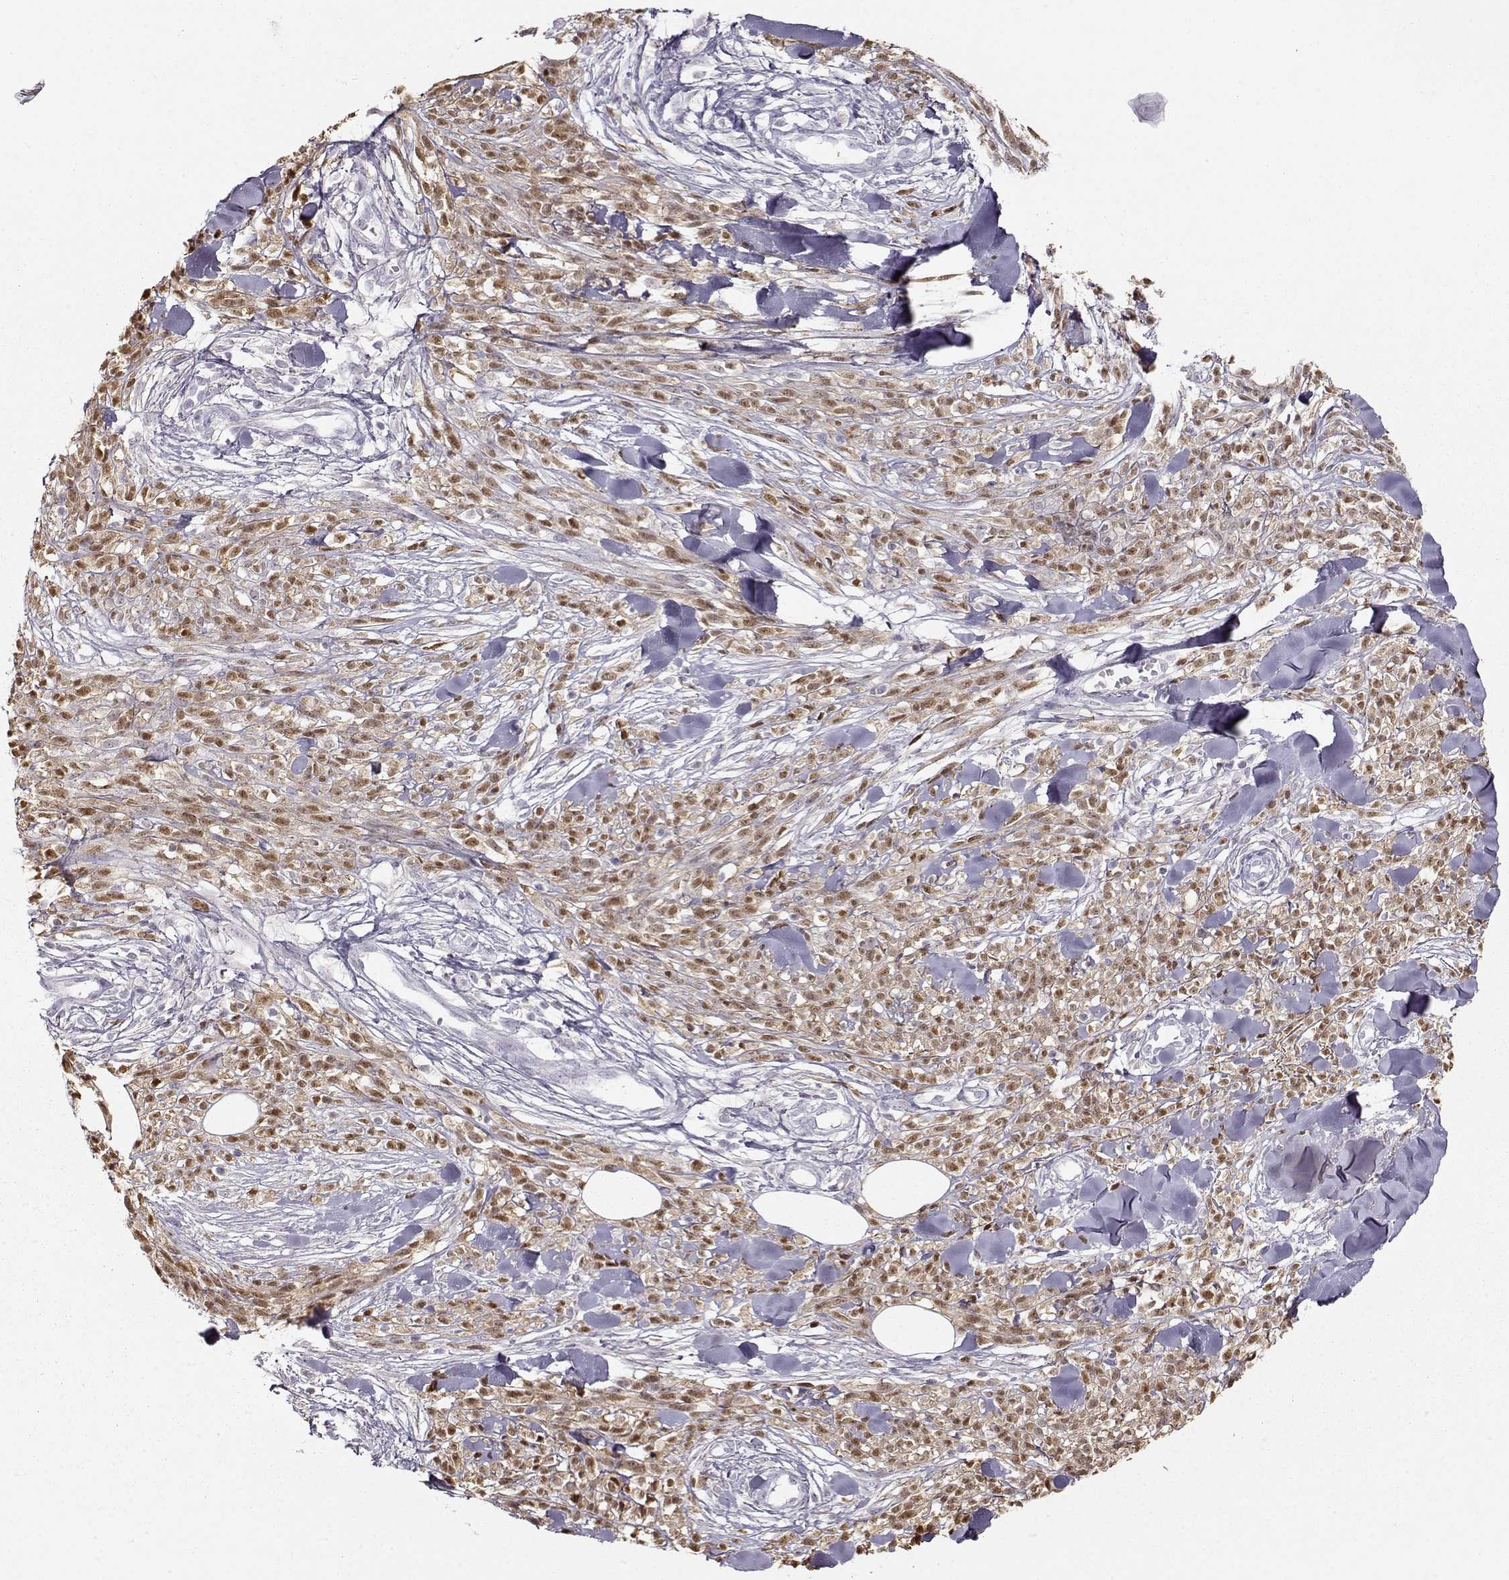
{"staining": {"intensity": "moderate", "quantity": ">75%", "location": "cytoplasmic/membranous,nuclear"}, "tissue": "melanoma", "cell_type": "Tumor cells", "image_type": "cancer", "snomed": [{"axis": "morphology", "description": "Malignant melanoma, NOS"}, {"axis": "topography", "description": "Skin"}, {"axis": "topography", "description": "Skin of trunk"}], "caption": "Moderate cytoplasmic/membranous and nuclear protein staining is seen in about >75% of tumor cells in melanoma. (IHC, brightfield microscopy, high magnification).", "gene": "S100B", "patient": {"sex": "male", "age": 74}}